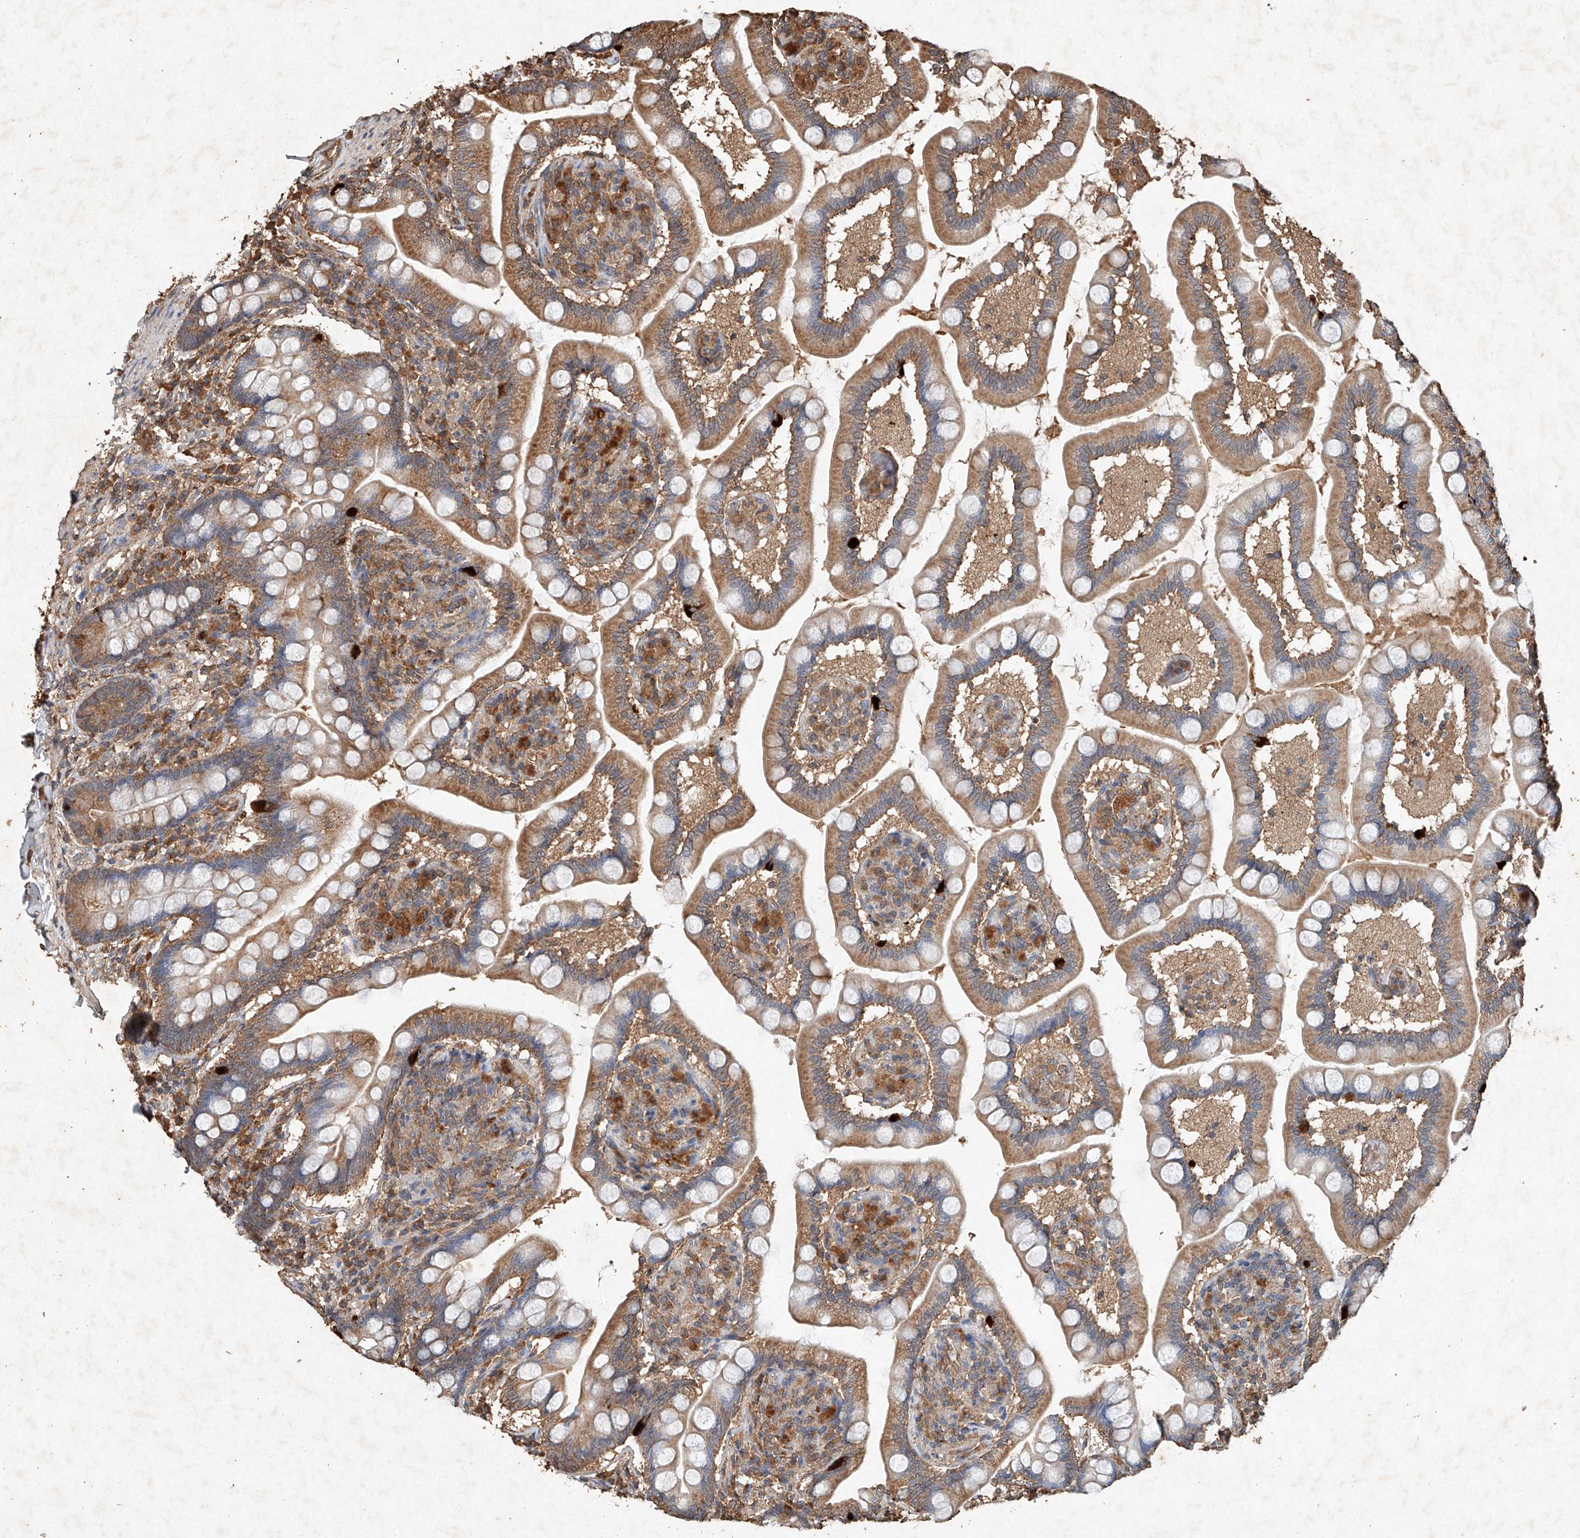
{"staining": {"intensity": "moderate", "quantity": ">75%", "location": "cytoplasmic/membranous"}, "tissue": "small intestine", "cell_type": "Glandular cells", "image_type": "normal", "snomed": [{"axis": "morphology", "description": "Normal tissue, NOS"}, {"axis": "topography", "description": "Small intestine"}], "caption": "A histopathology image showing moderate cytoplasmic/membranous staining in about >75% of glandular cells in unremarkable small intestine, as visualized by brown immunohistochemical staining.", "gene": "STK3", "patient": {"sex": "female", "age": 64}}